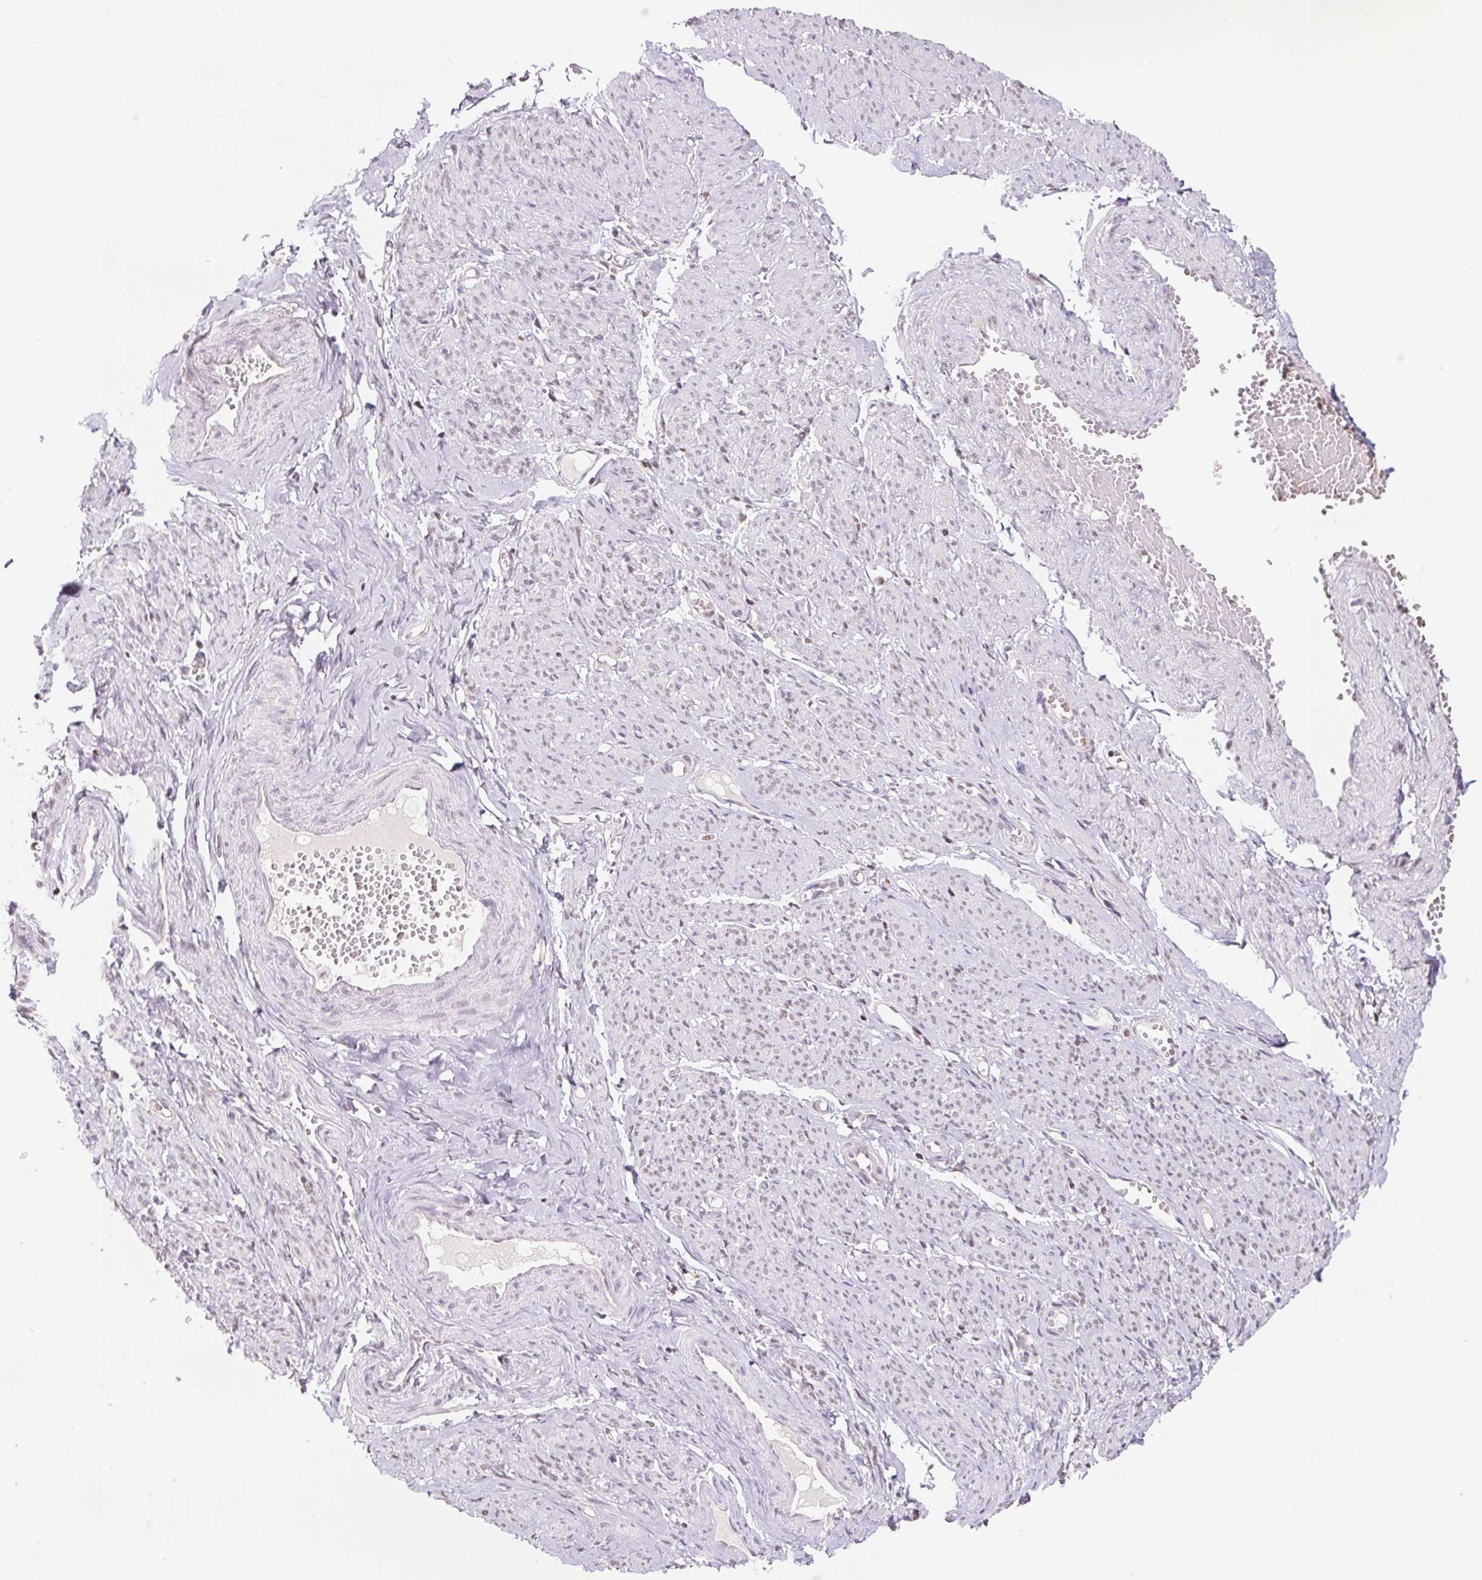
{"staining": {"intensity": "negative", "quantity": "none", "location": "none"}, "tissue": "smooth muscle", "cell_type": "Smooth muscle cells", "image_type": "normal", "snomed": [{"axis": "morphology", "description": "Normal tissue, NOS"}, {"axis": "topography", "description": "Smooth muscle"}], "caption": "Immunohistochemistry of normal human smooth muscle reveals no positivity in smooth muscle cells.", "gene": "TRERF1", "patient": {"sex": "female", "age": 65}}